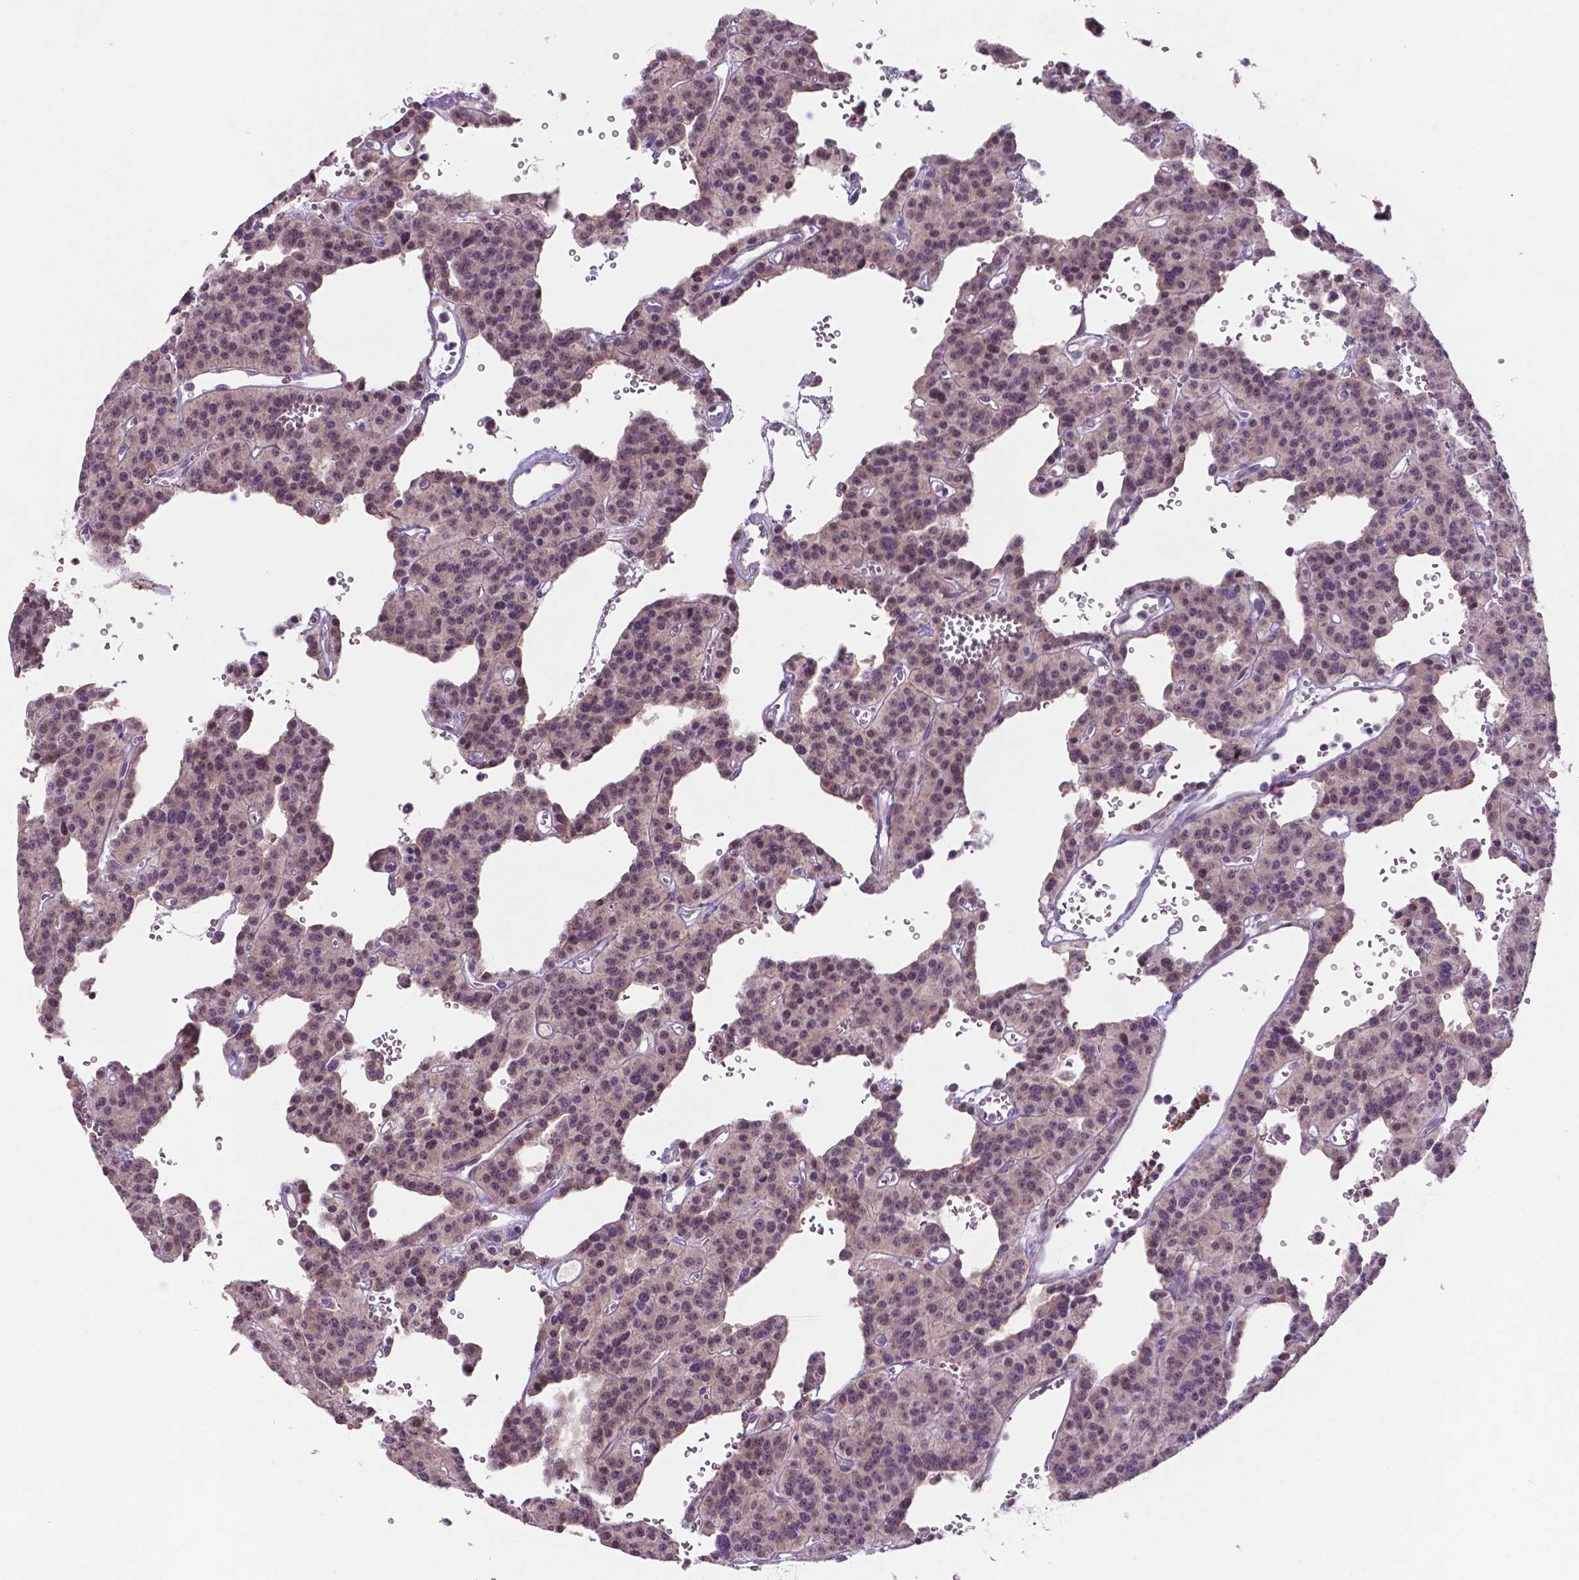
{"staining": {"intensity": "negative", "quantity": "none", "location": "none"}, "tissue": "carcinoid", "cell_type": "Tumor cells", "image_type": "cancer", "snomed": [{"axis": "morphology", "description": "Carcinoid, malignant, NOS"}, {"axis": "topography", "description": "Lung"}], "caption": "DAB (3,3'-diaminobenzidine) immunohistochemical staining of human carcinoid displays no significant positivity in tumor cells. Brightfield microscopy of immunohistochemistry stained with DAB (3,3'-diaminobenzidine) (brown) and hematoxylin (blue), captured at high magnification.", "gene": "ARL5C", "patient": {"sex": "female", "age": 71}}